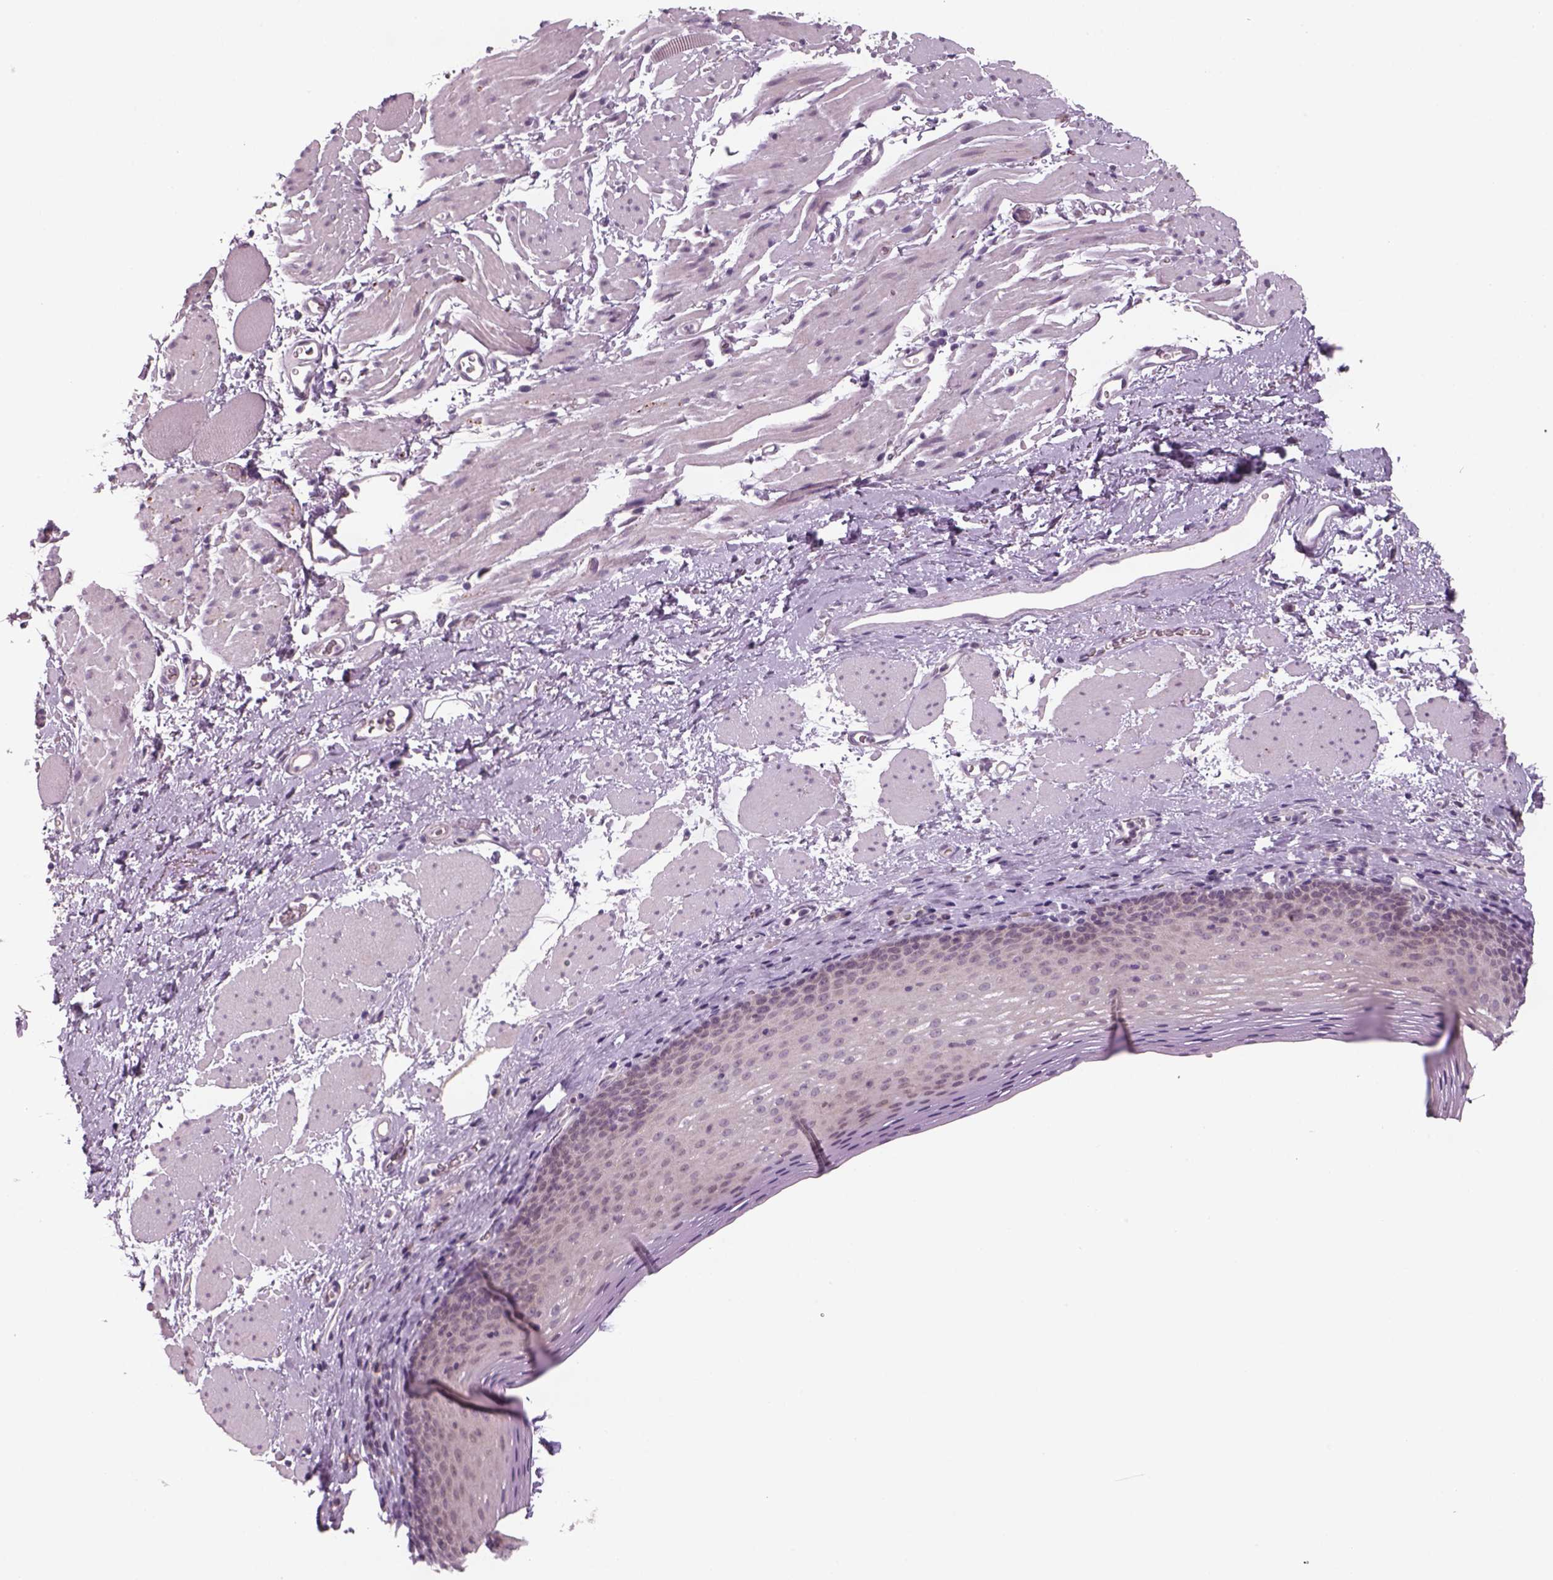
{"staining": {"intensity": "negative", "quantity": "none", "location": "none"}, "tissue": "esophagus", "cell_type": "Squamous epithelial cells", "image_type": "normal", "snomed": [{"axis": "morphology", "description": "Normal tissue, NOS"}, {"axis": "topography", "description": "Esophagus"}], "caption": "Protein analysis of normal esophagus demonstrates no significant staining in squamous epithelial cells.", "gene": "PENK", "patient": {"sex": "female", "age": 68}}